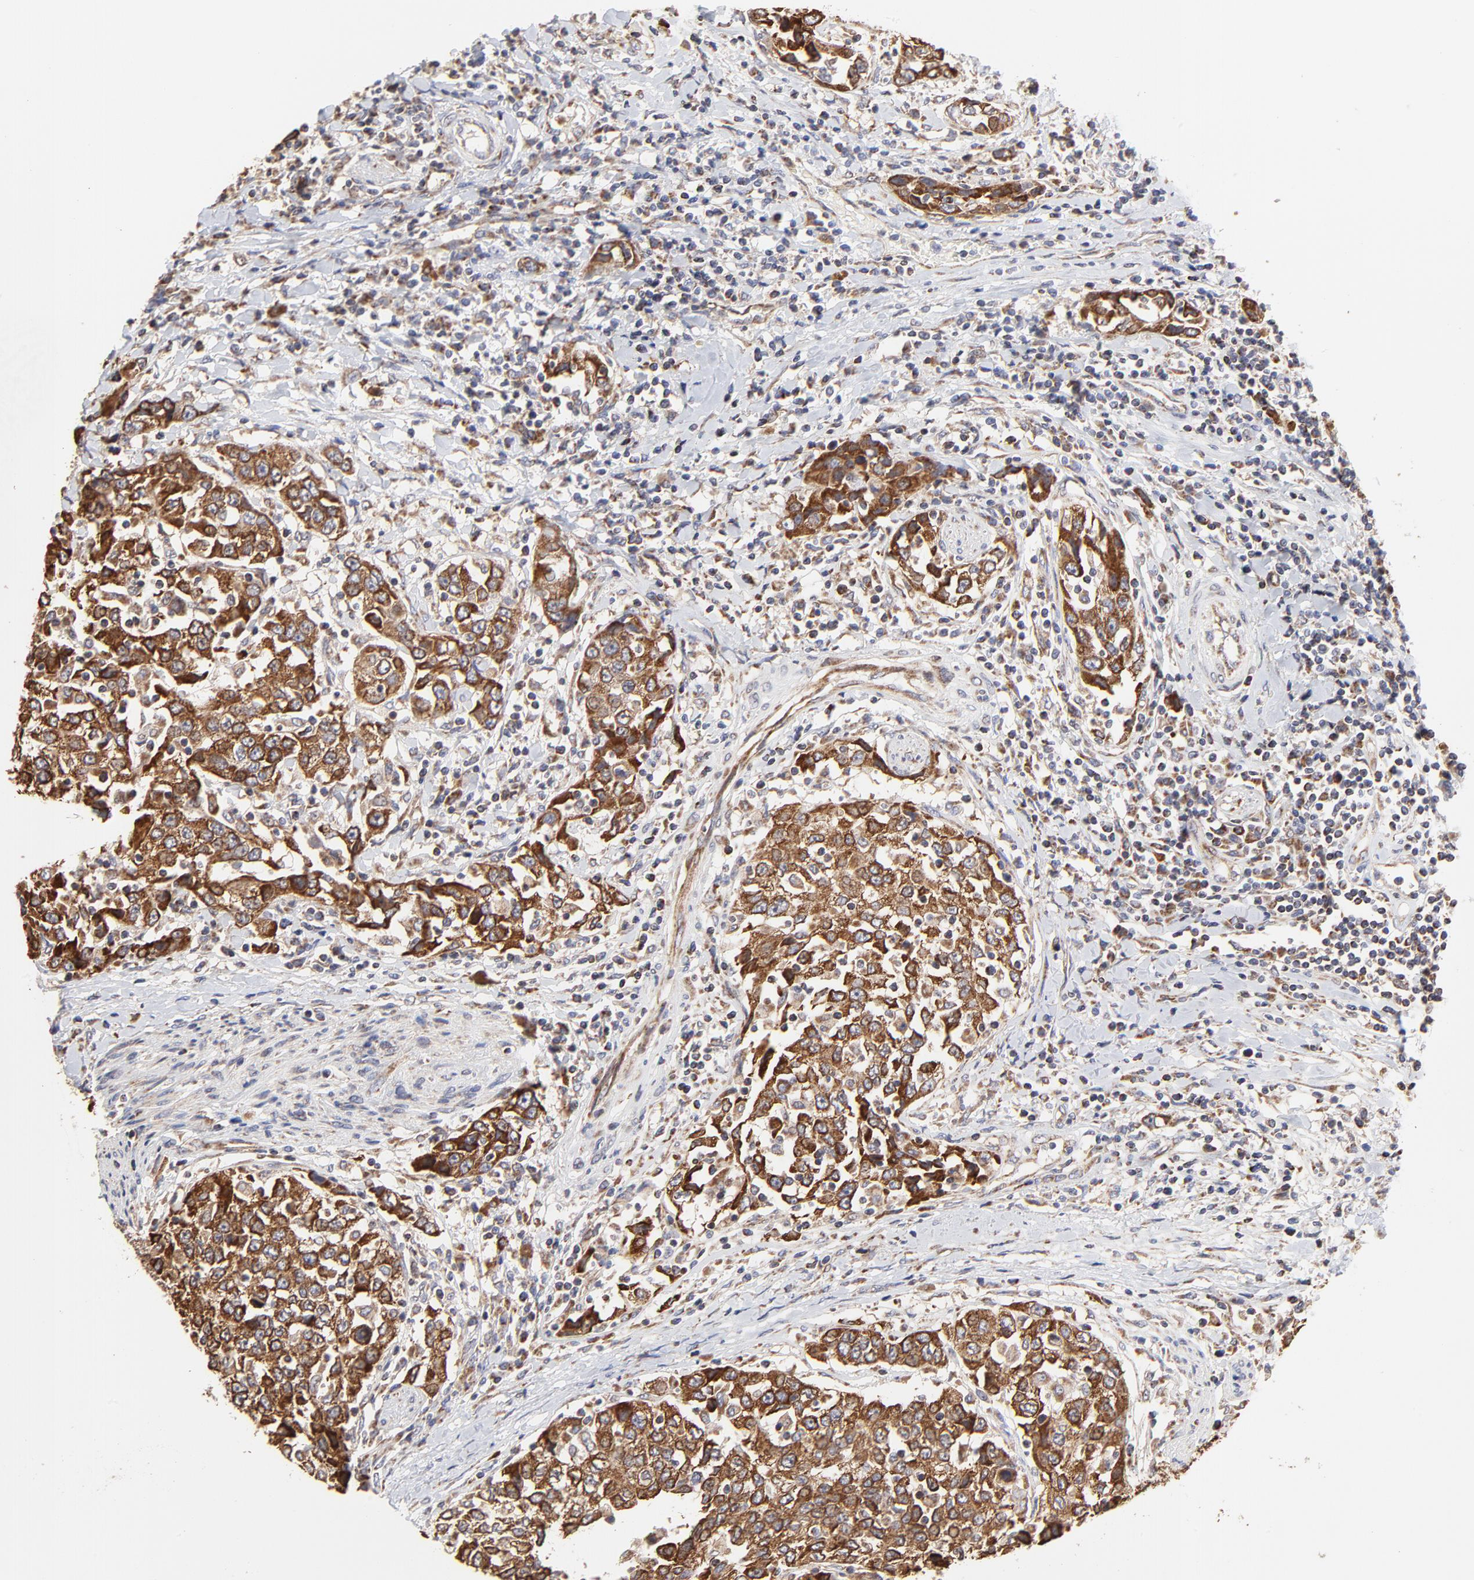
{"staining": {"intensity": "strong", "quantity": ">75%", "location": "cytoplasmic/membranous"}, "tissue": "urothelial cancer", "cell_type": "Tumor cells", "image_type": "cancer", "snomed": [{"axis": "morphology", "description": "Urothelial carcinoma, High grade"}, {"axis": "topography", "description": "Urinary bladder"}], "caption": "Brown immunohistochemical staining in urothelial cancer demonstrates strong cytoplasmic/membranous staining in approximately >75% of tumor cells. (Stains: DAB in brown, nuclei in blue, Microscopy: brightfield microscopy at high magnification).", "gene": "ZNF550", "patient": {"sex": "female", "age": 80}}